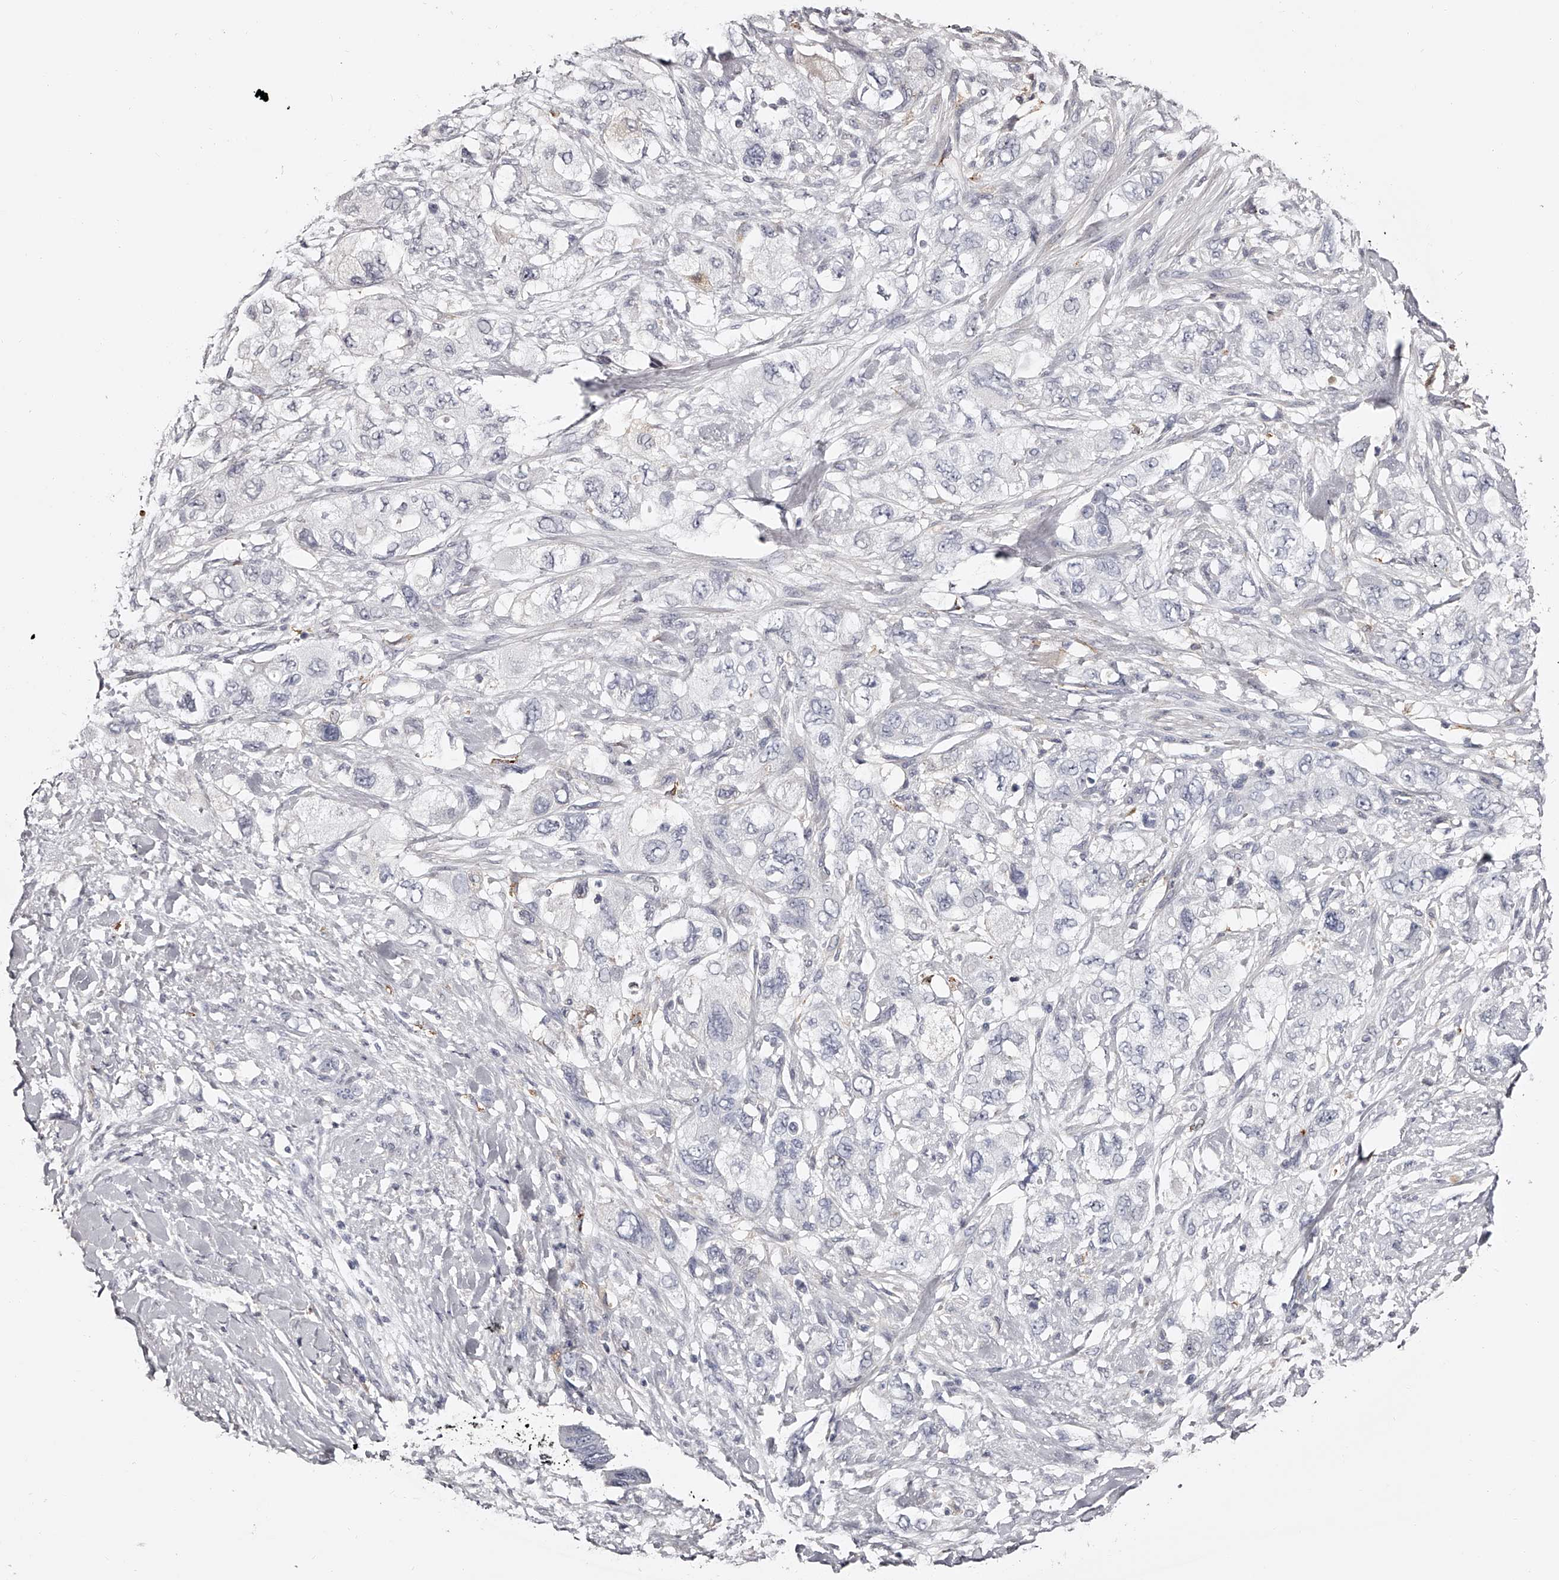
{"staining": {"intensity": "negative", "quantity": "none", "location": "none"}, "tissue": "pancreatic cancer", "cell_type": "Tumor cells", "image_type": "cancer", "snomed": [{"axis": "morphology", "description": "Adenocarcinoma, NOS"}, {"axis": "topography", "description": "Pancreas"}], "caption": "Pancreatic cancer was stained to show a protein in brown. There is no significant expression in tumor cells. Brightfield microscopy of IHC stained with DAB (3,3'-diaminobenzidine) (brown) and hematoxylin (blue), captured at high magnification.", "gene": "PACSIN1", "patient": {"sex": "female", "age": 73}}